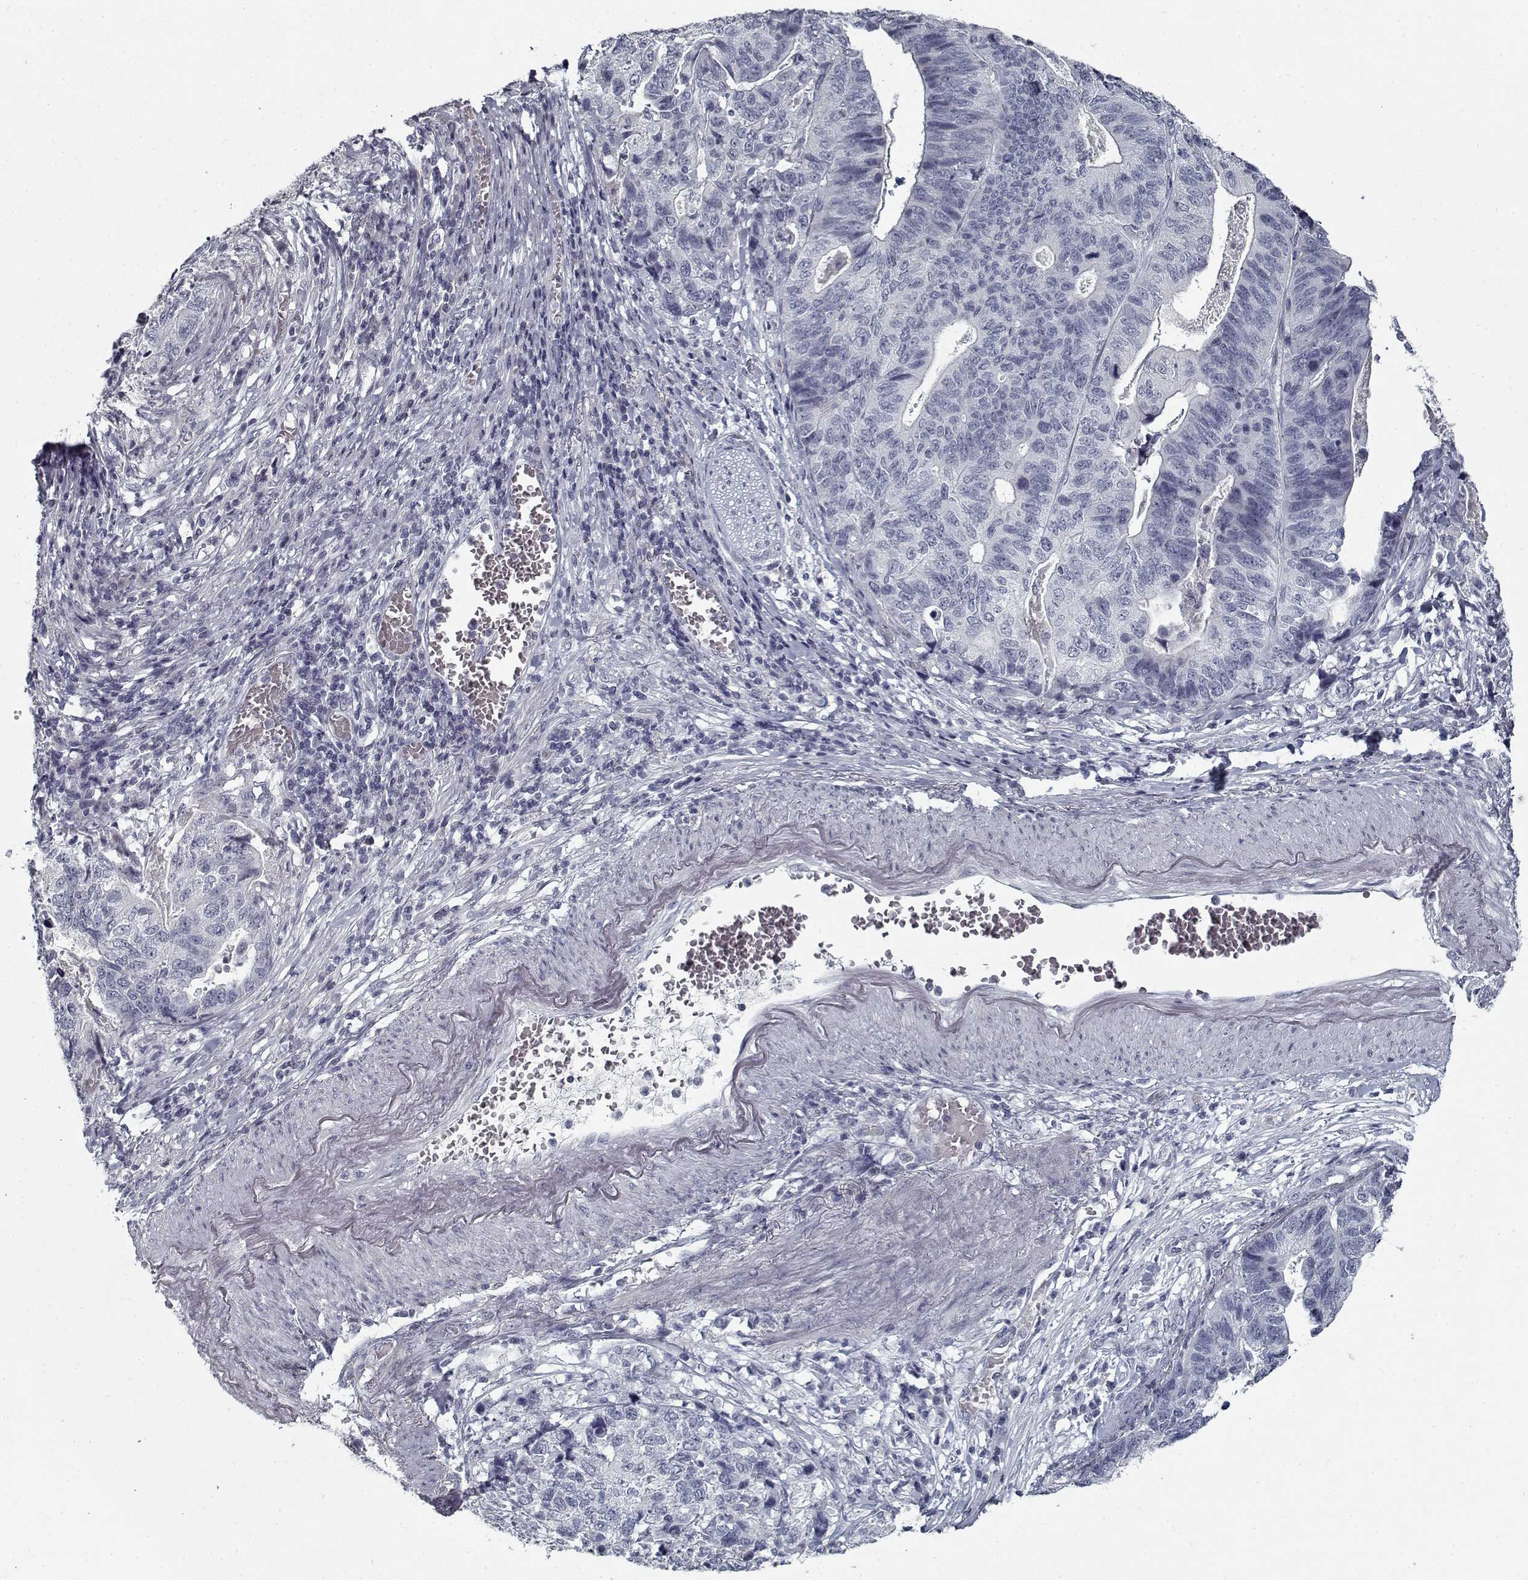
{"staining": {"intensity": "negative", "quantity": "none", "location": "none"}, "tissue": "stomach cancer", "cell_type": "Tumor cells", "image_type": "cancer", "snomed": [{"axis": "morphology", "description": "Adenocarcinoma, NOS"}, {"axis": "topography", "description": "Stomach, upper"}], "caption": "Tumor cells show no significant protein positivity in stomach adenocarcinoma. (DAB (3,3'-diaminobenzidine) IHC, high magnification).", "gene": "GAD2", "patient": {"sex": "female", "age": 67}}